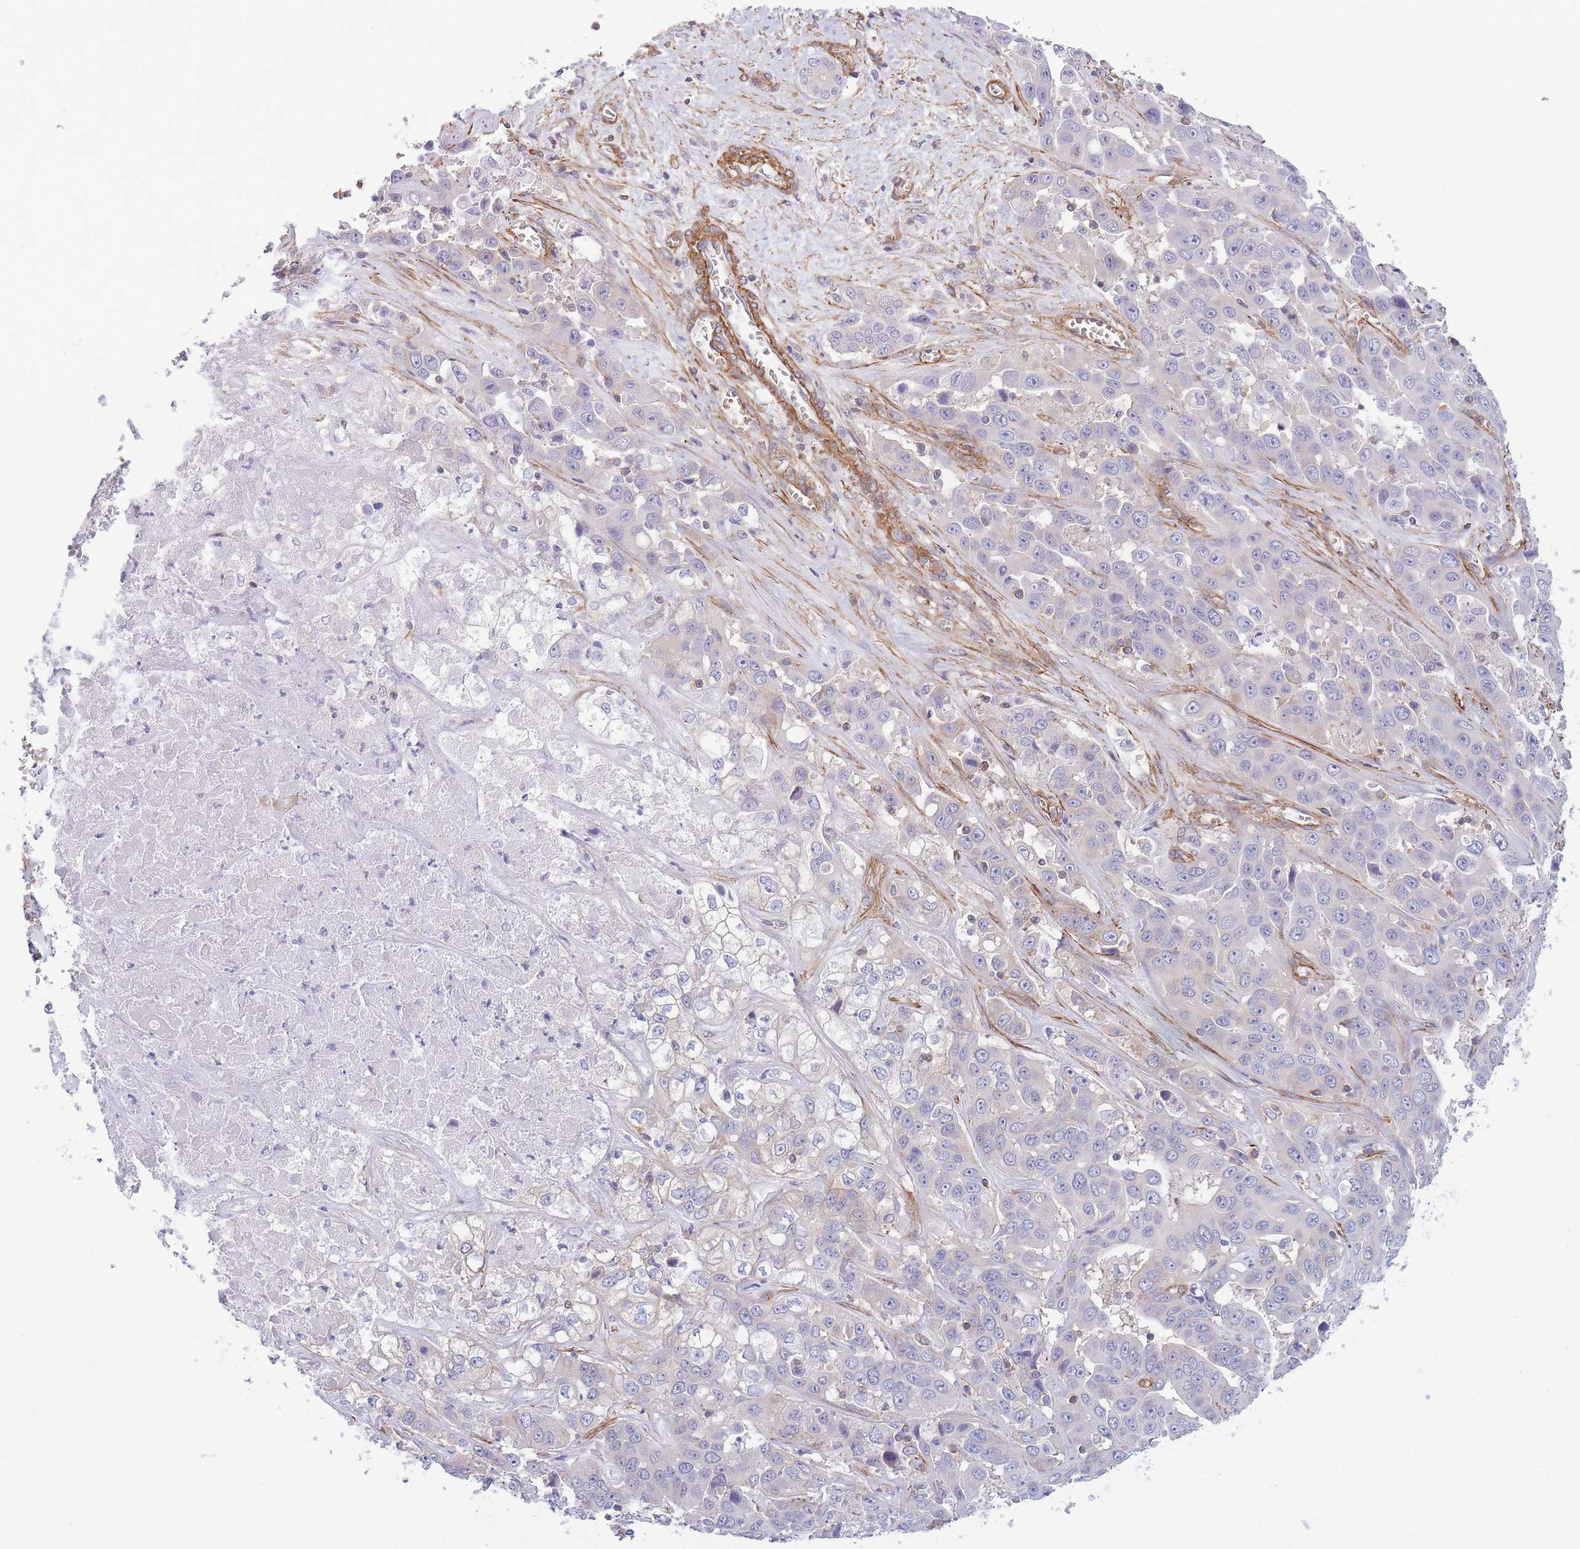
{"staining": {"intensity": "negative", "quantity": "none", "location": "none"}, "tissue": "liver cancer", "cell_type": "Tumor cells", "image_type": "cancer", "snomed": [{"axis": "morphology", "description": "Cholangiocarcinoma"}, {"axis": "topography", "description": "Liver"}], "caption": "Immunohistochemistry histopathology image of neoplastic tissue: liver cancer stained with DAB (3,3'-diaminobenzidine) displays no significant protein positivity in tumor cells.", "gene": "CDC25B", "patient": {"sex": "female", "age": 52}}